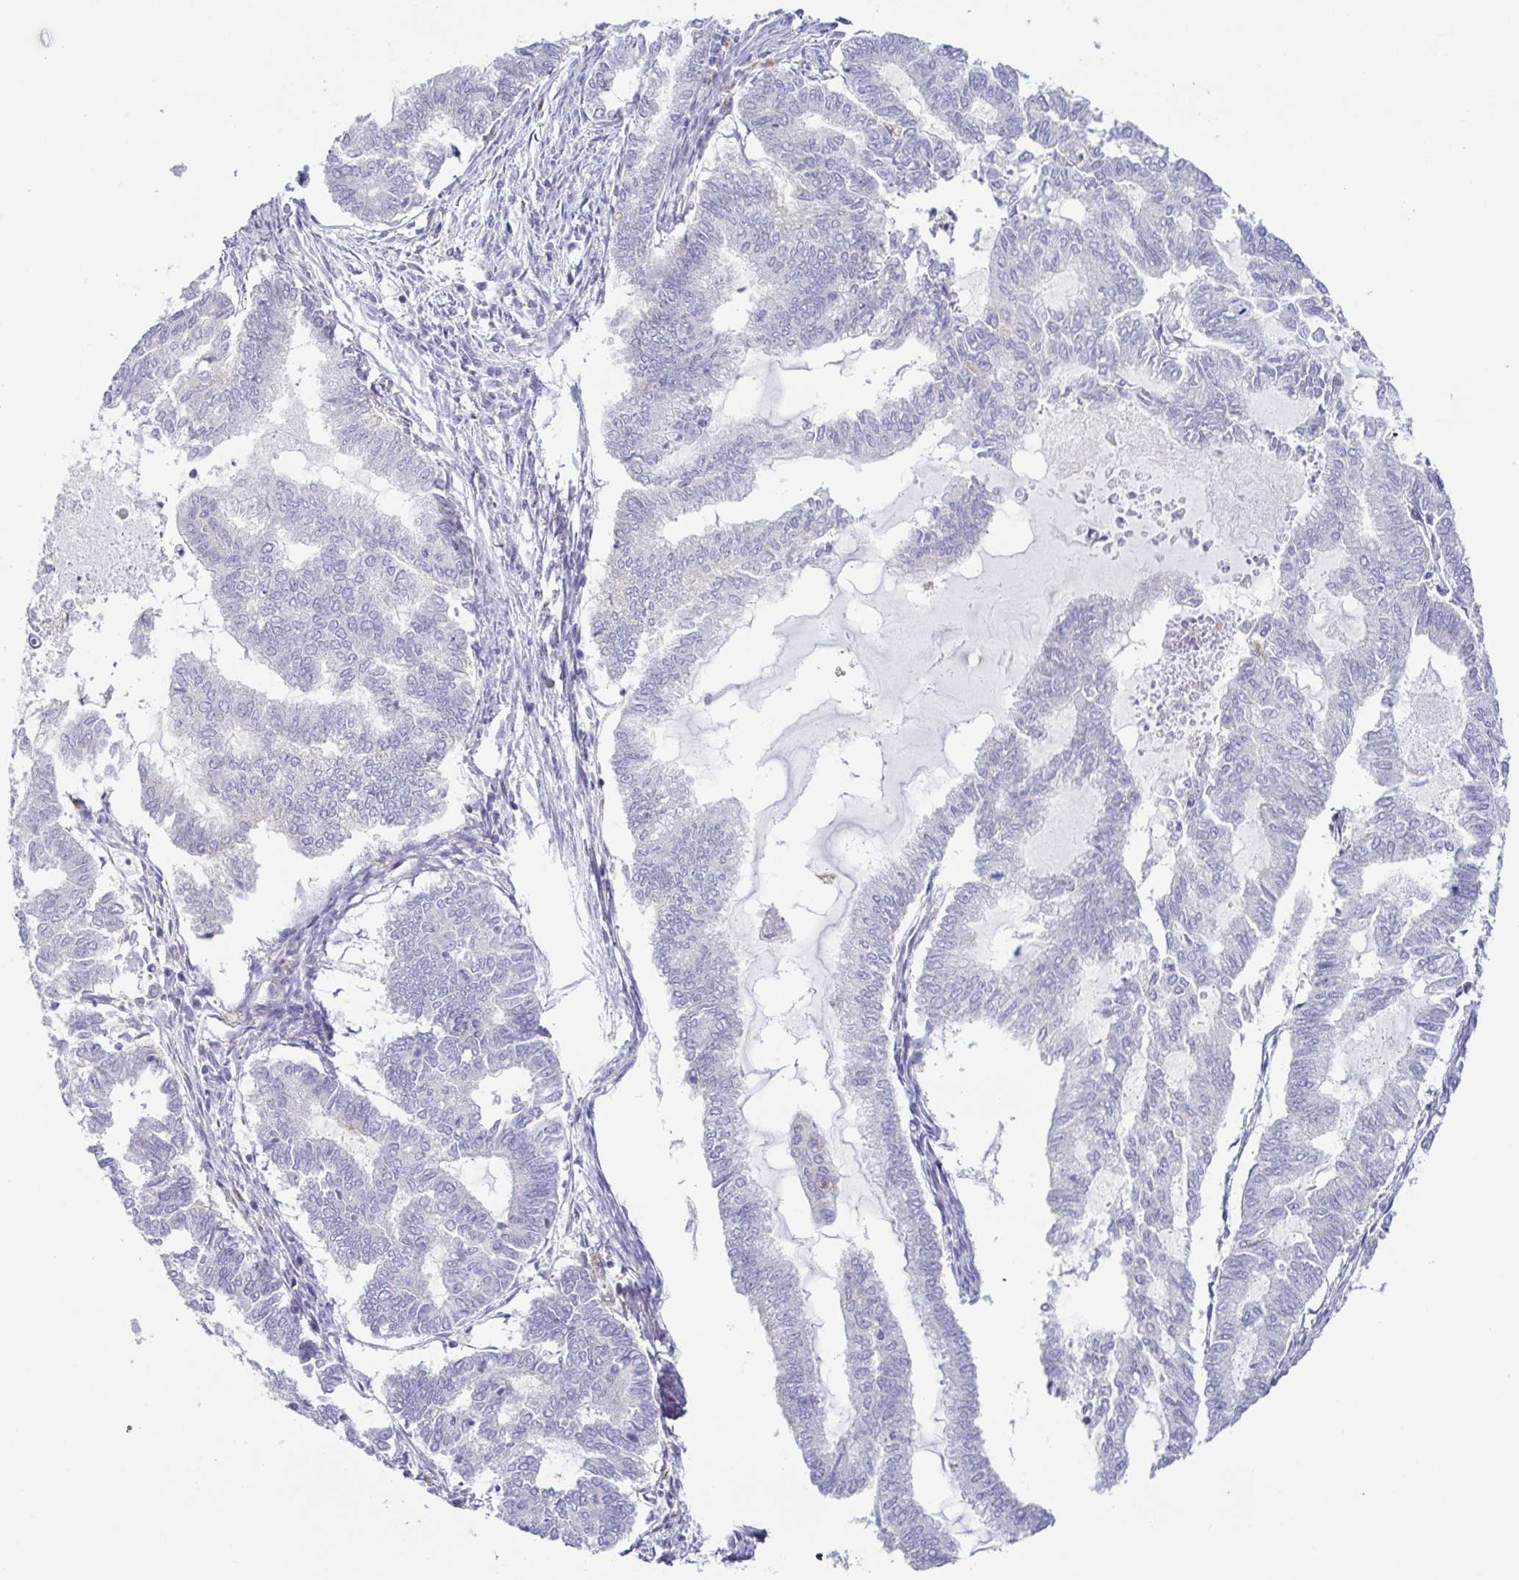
{"staining": {"intensity": "negative", "quantity": "none", "location": "none"}, "tissue": "endometrial cancer", "cell_type": "Tumor cells", "image_type": "cancer", "snomed": [{"axis": "morphology", "description": "Adenocarcinoma, NOS"}, {"axis": "topography", "description": "Endometrium"}], "caption": "Tumor cells are negative for brown protein staining in endometrial cancer. (DAB immunohistochemistry visualized using brightfield microscopy, high magnification).", "gene": "ATP6V1G2", "patient": {"sex": "female", "age": 79}}